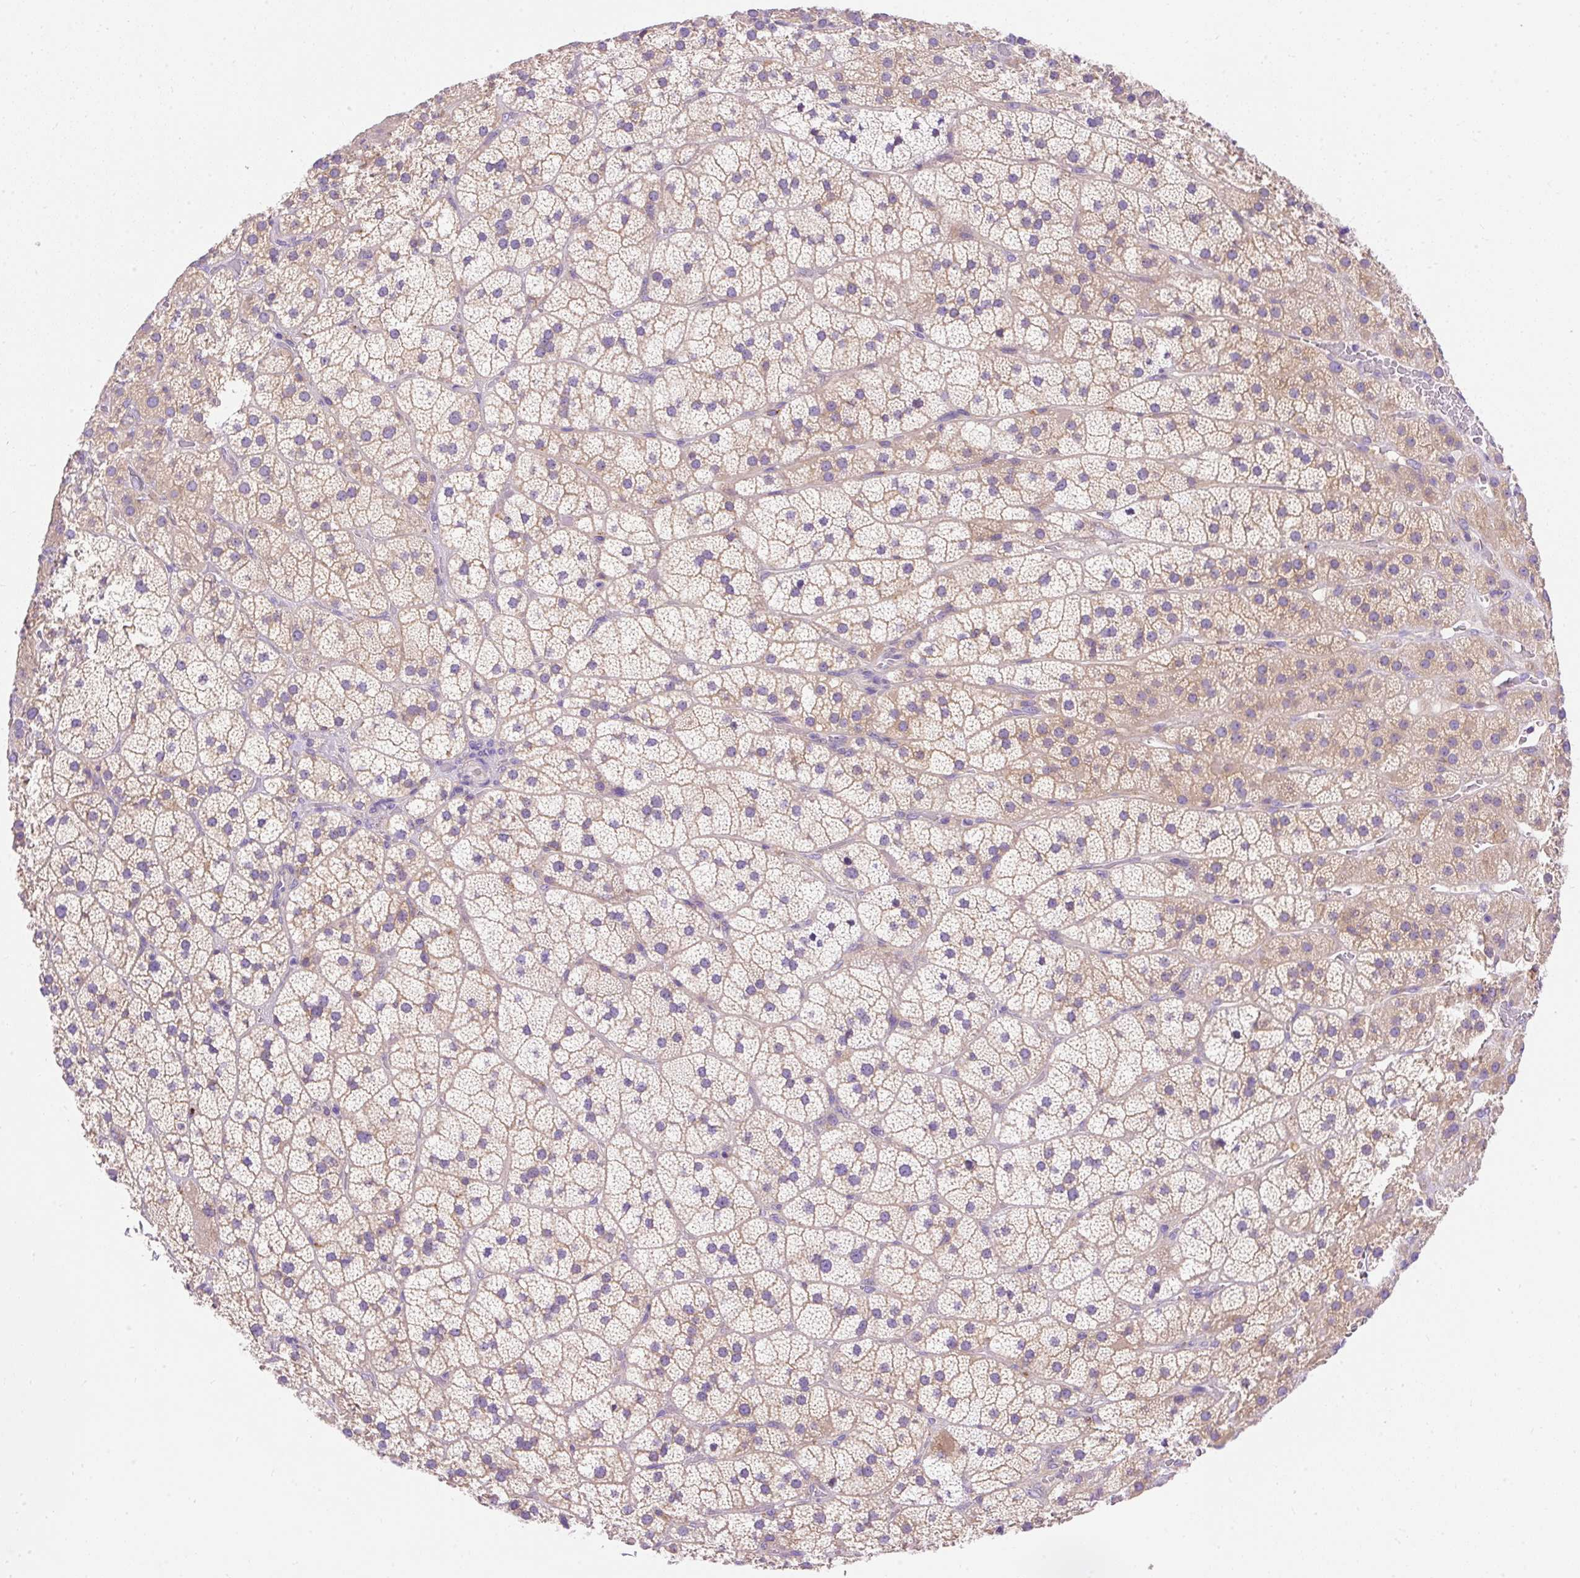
{"staining": {"intensity": "moderate", "quantity": "25%-75%", "location": "cytoplasmic/membranous"}, "tissue": "adrenal gland", "cell_type": "Glandular cells", "image_type": "normal", "snomed": [{"axis": "morphology", "description": "Normal tissue, NOS"}, {"axis": "topography", "description": "Adrenal gland"}], "caption": "Protein staining exhibits moderate cytoplasmic/membranous positivity in approximately 25%-75% of glandular cells in unremarkable adrenal gland.", "gene": "OR4K15", "patient": {"sex": "male", "age": 57}}